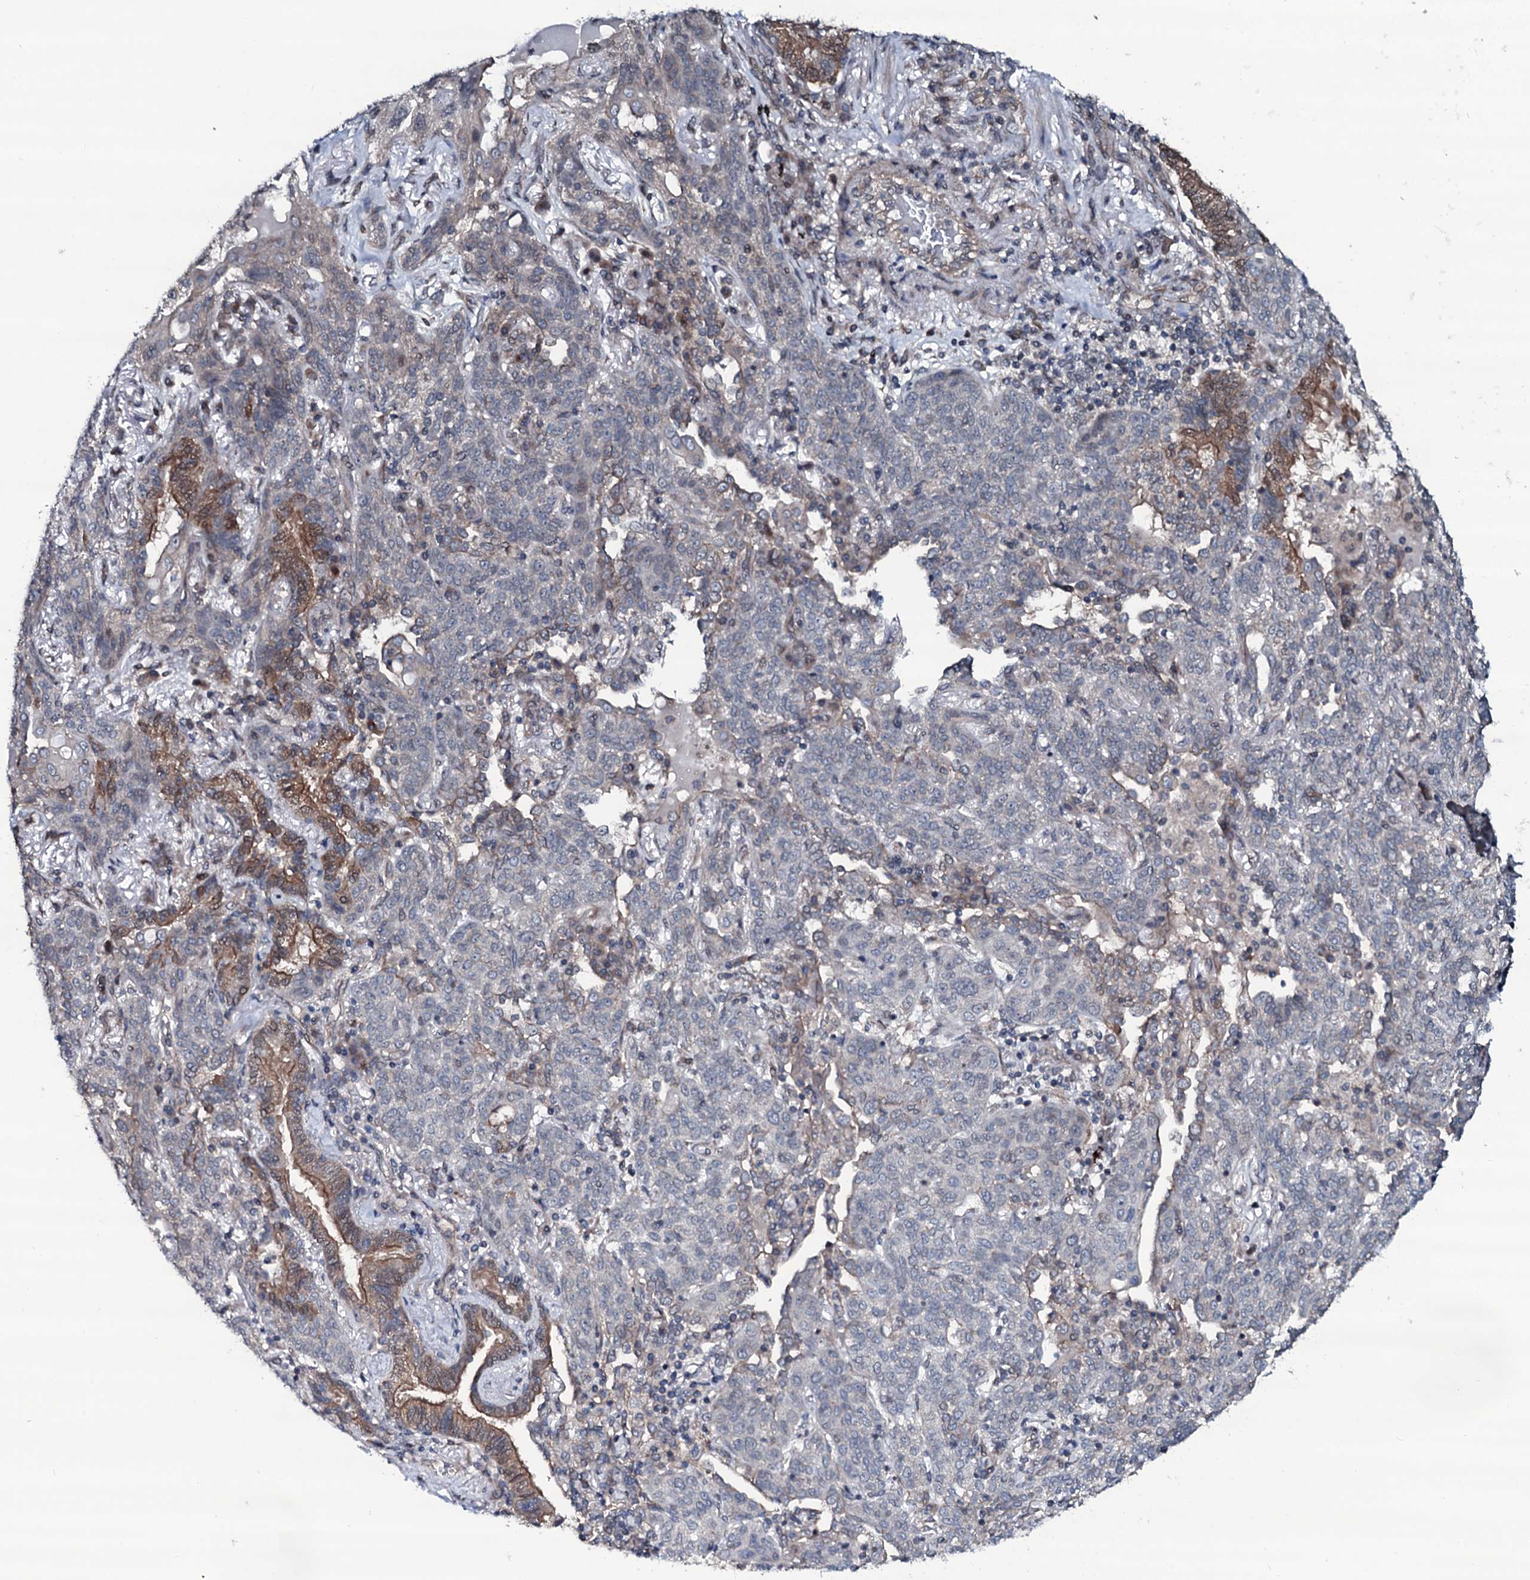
{"staining": {"intensity": "negative", "quantity": "none", "location": "none"}, "tissue": "lung cancer", "cell_type": "Tumor cells", "image_type": "cancer", "snomed": [{"axis": "morphology", "description": "Squamous cell carcinoma, NOS"}, {"axis": "topography", "description": "Lung"}], "caption": "There is no significant positivity in tumor cells of lung cancer.", "gene": "OGFOD2", "patient": {"sex": "female", "age": 70}}